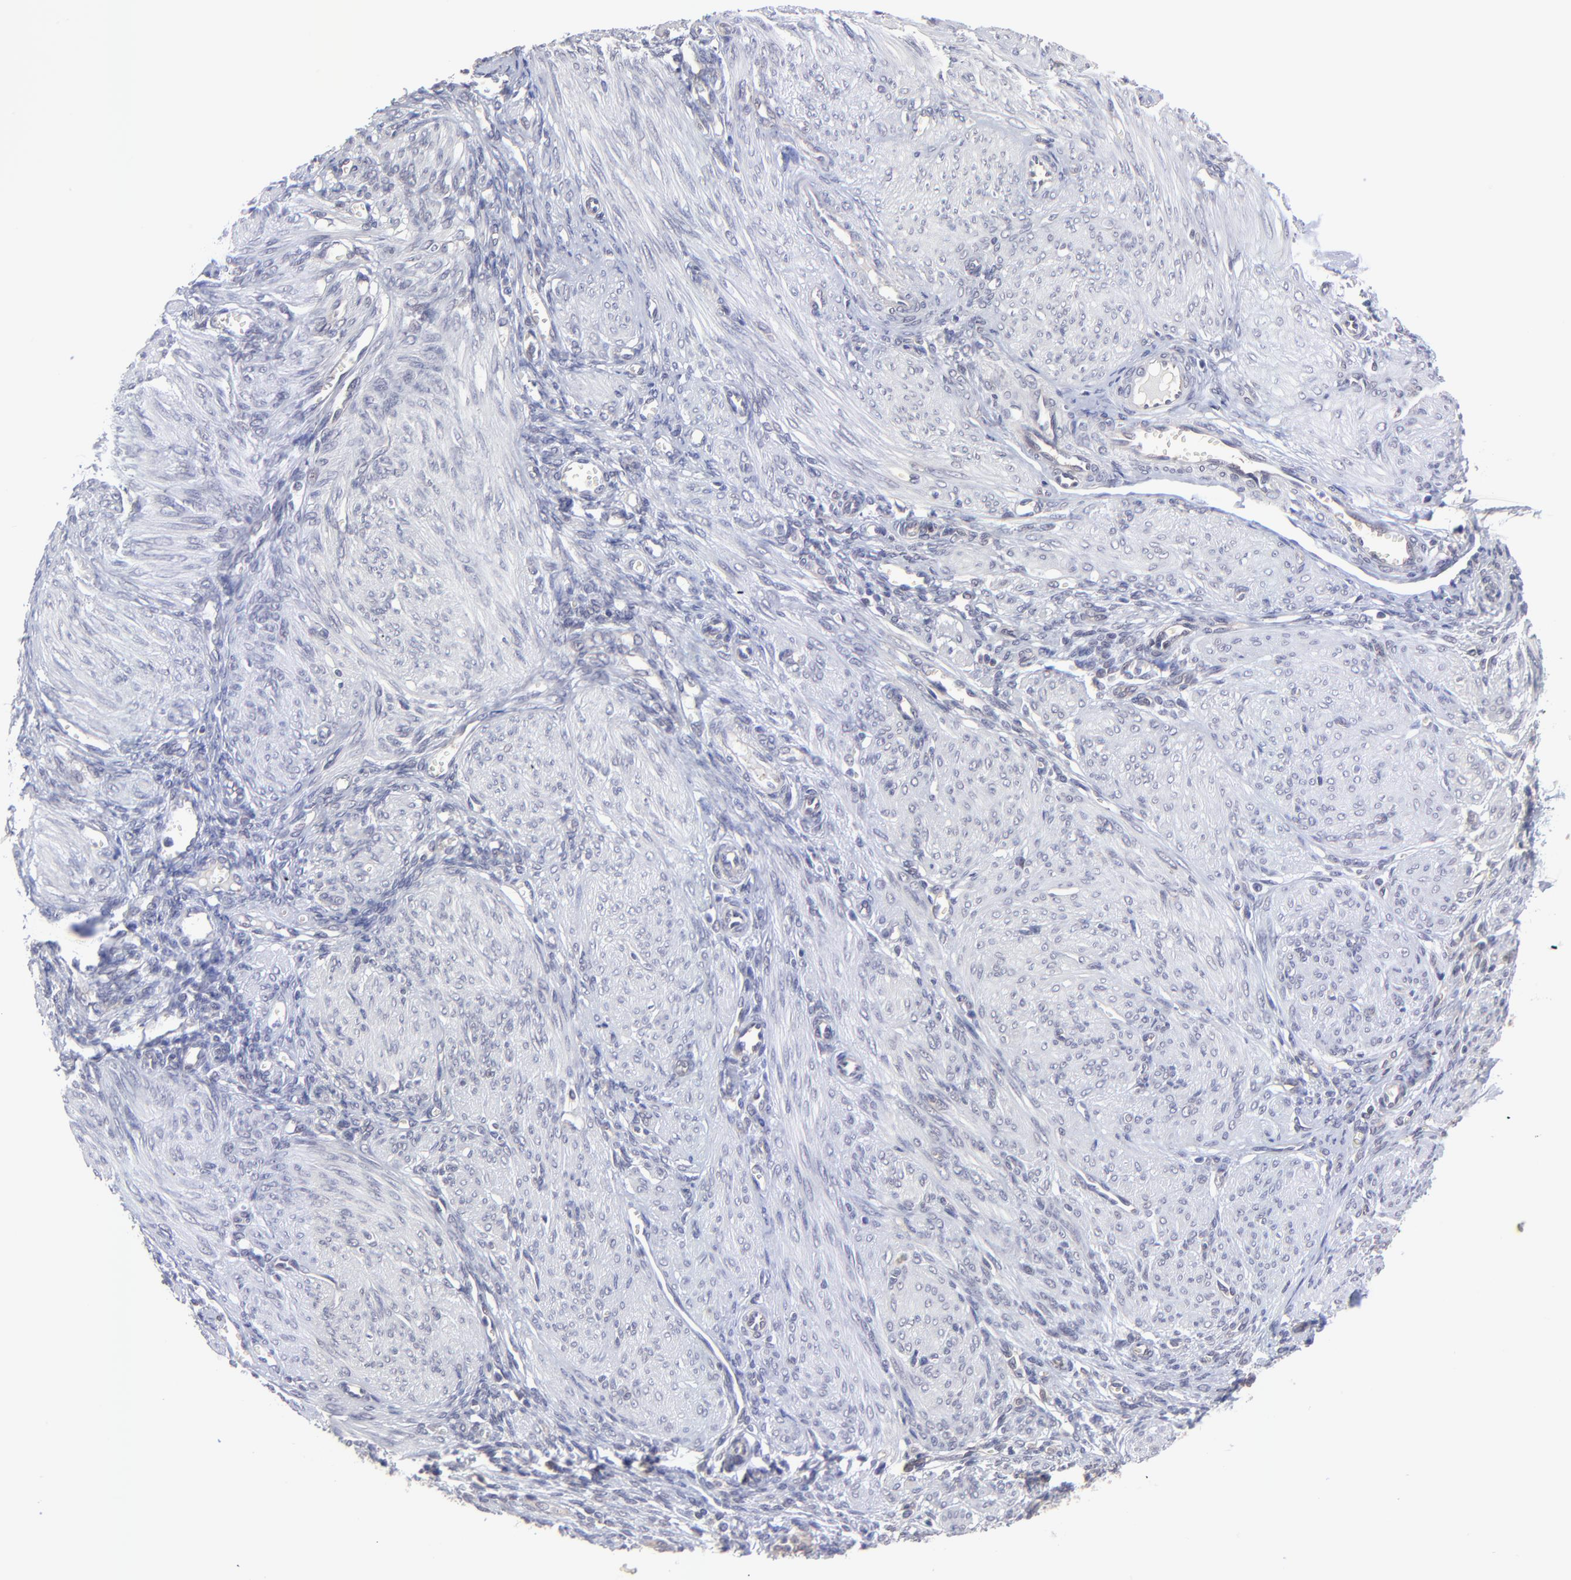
{"staining": {"intensity": "negative", "quantity": "none", "location": "none"}, "tissue": "endometrium", "cell_type": "Cells in endometrial stroma", "image_type": "normal", "snomed": [{"axis": "morphology", "description": "Normal tissue, NOS"}, {"axis": "topography", "description": "Endometrium"}], "caption": "IHC photomicrograph of unremarkable endometrium: endometrium stained with DAB (3,3'-diaminobenzidine) demonstrates no significant protein positivity in cells in endometrial stroma. (DAB (3,3'-diaminobenzidine) IHC, high magnification).", "gene": "ZNF747", "patient": {"sex": "female", "age": 72}}